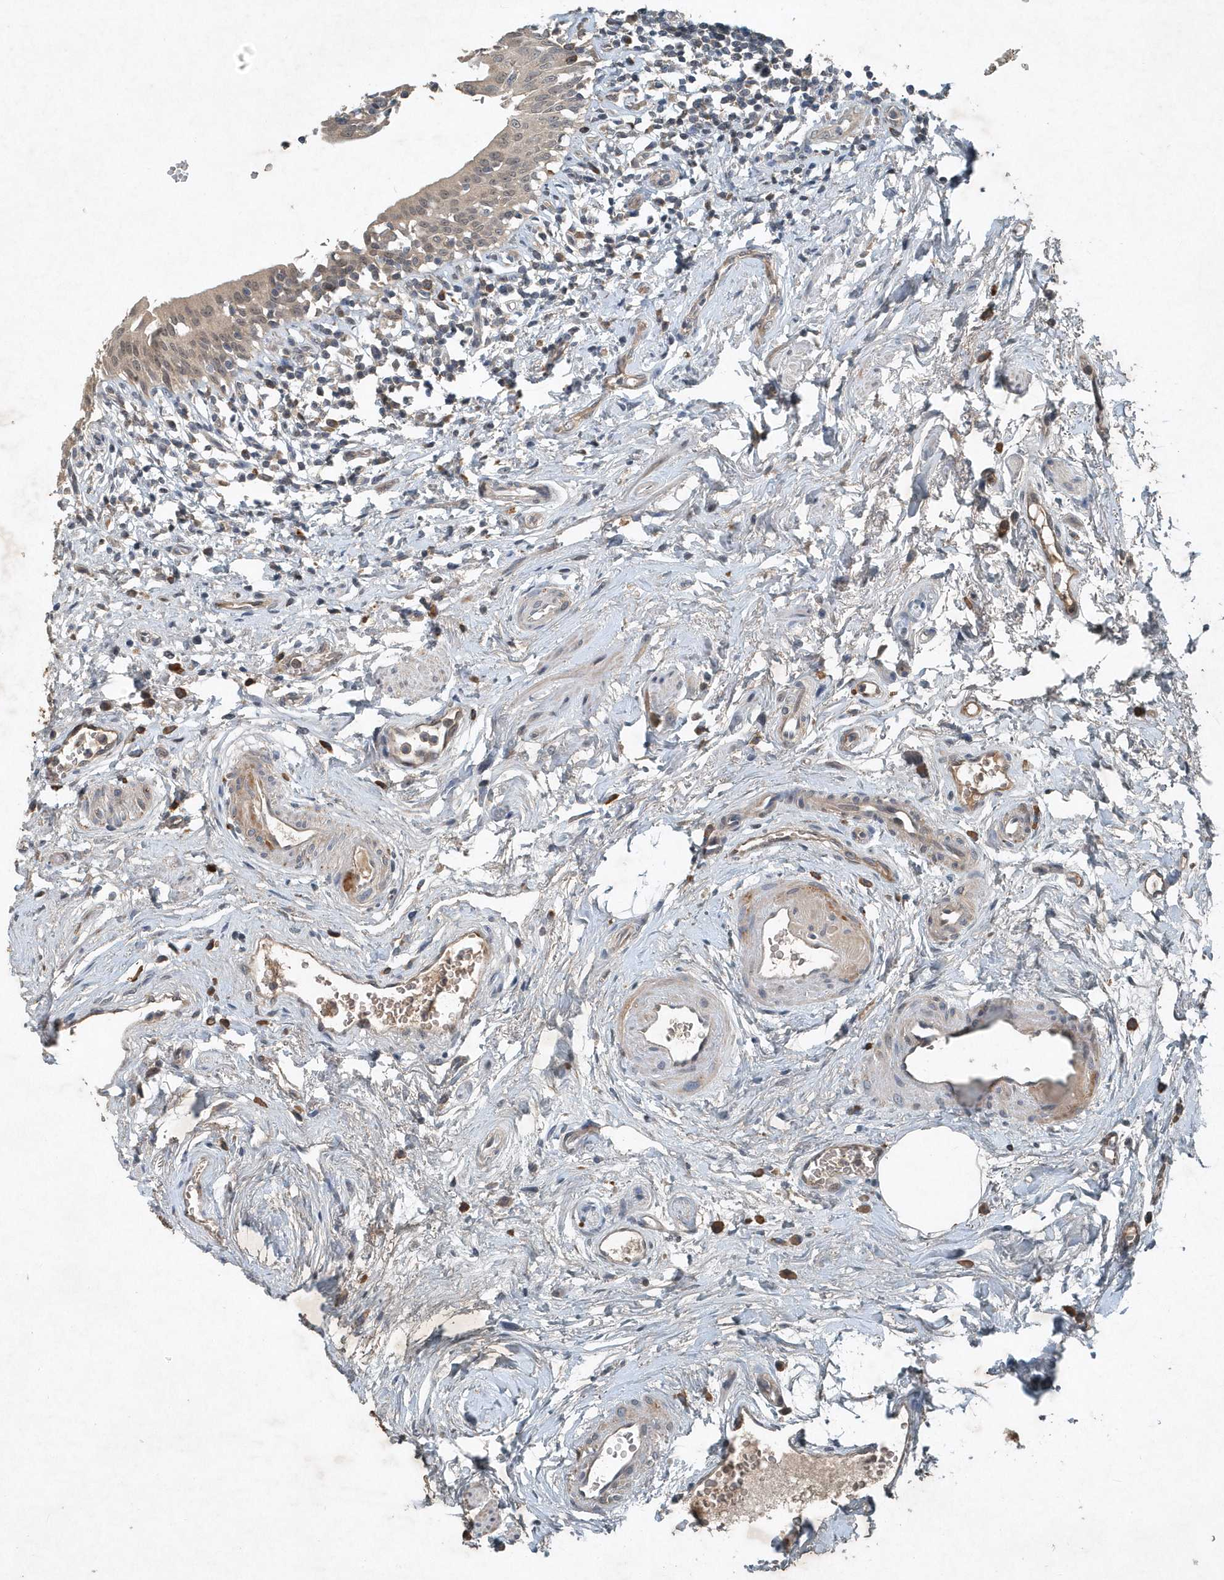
{"staining": {"intensity": "weak", "quantity": ">75%", "location": "cytoplasmic/membranous"}, "tissue": "urinary bladder", "cell_type": "Urothelial cells", "image_type": "normal", "snomed": [{"axis": "morphology", "description": "Normal tissue, NOS"}, {"axis": "topography", "description": "Urinary bladder"}], "caption": "Immunohistochemistry (IHC) (DAB (3,3'-diaminobenzidine)) staining of unremarkable urinary bladder displays weak cytoplasmic/membranous protein expression in about >75% of urothelial cells.", "gene": "SCFD2", "patient": {"sex": "male", "age": 83}}